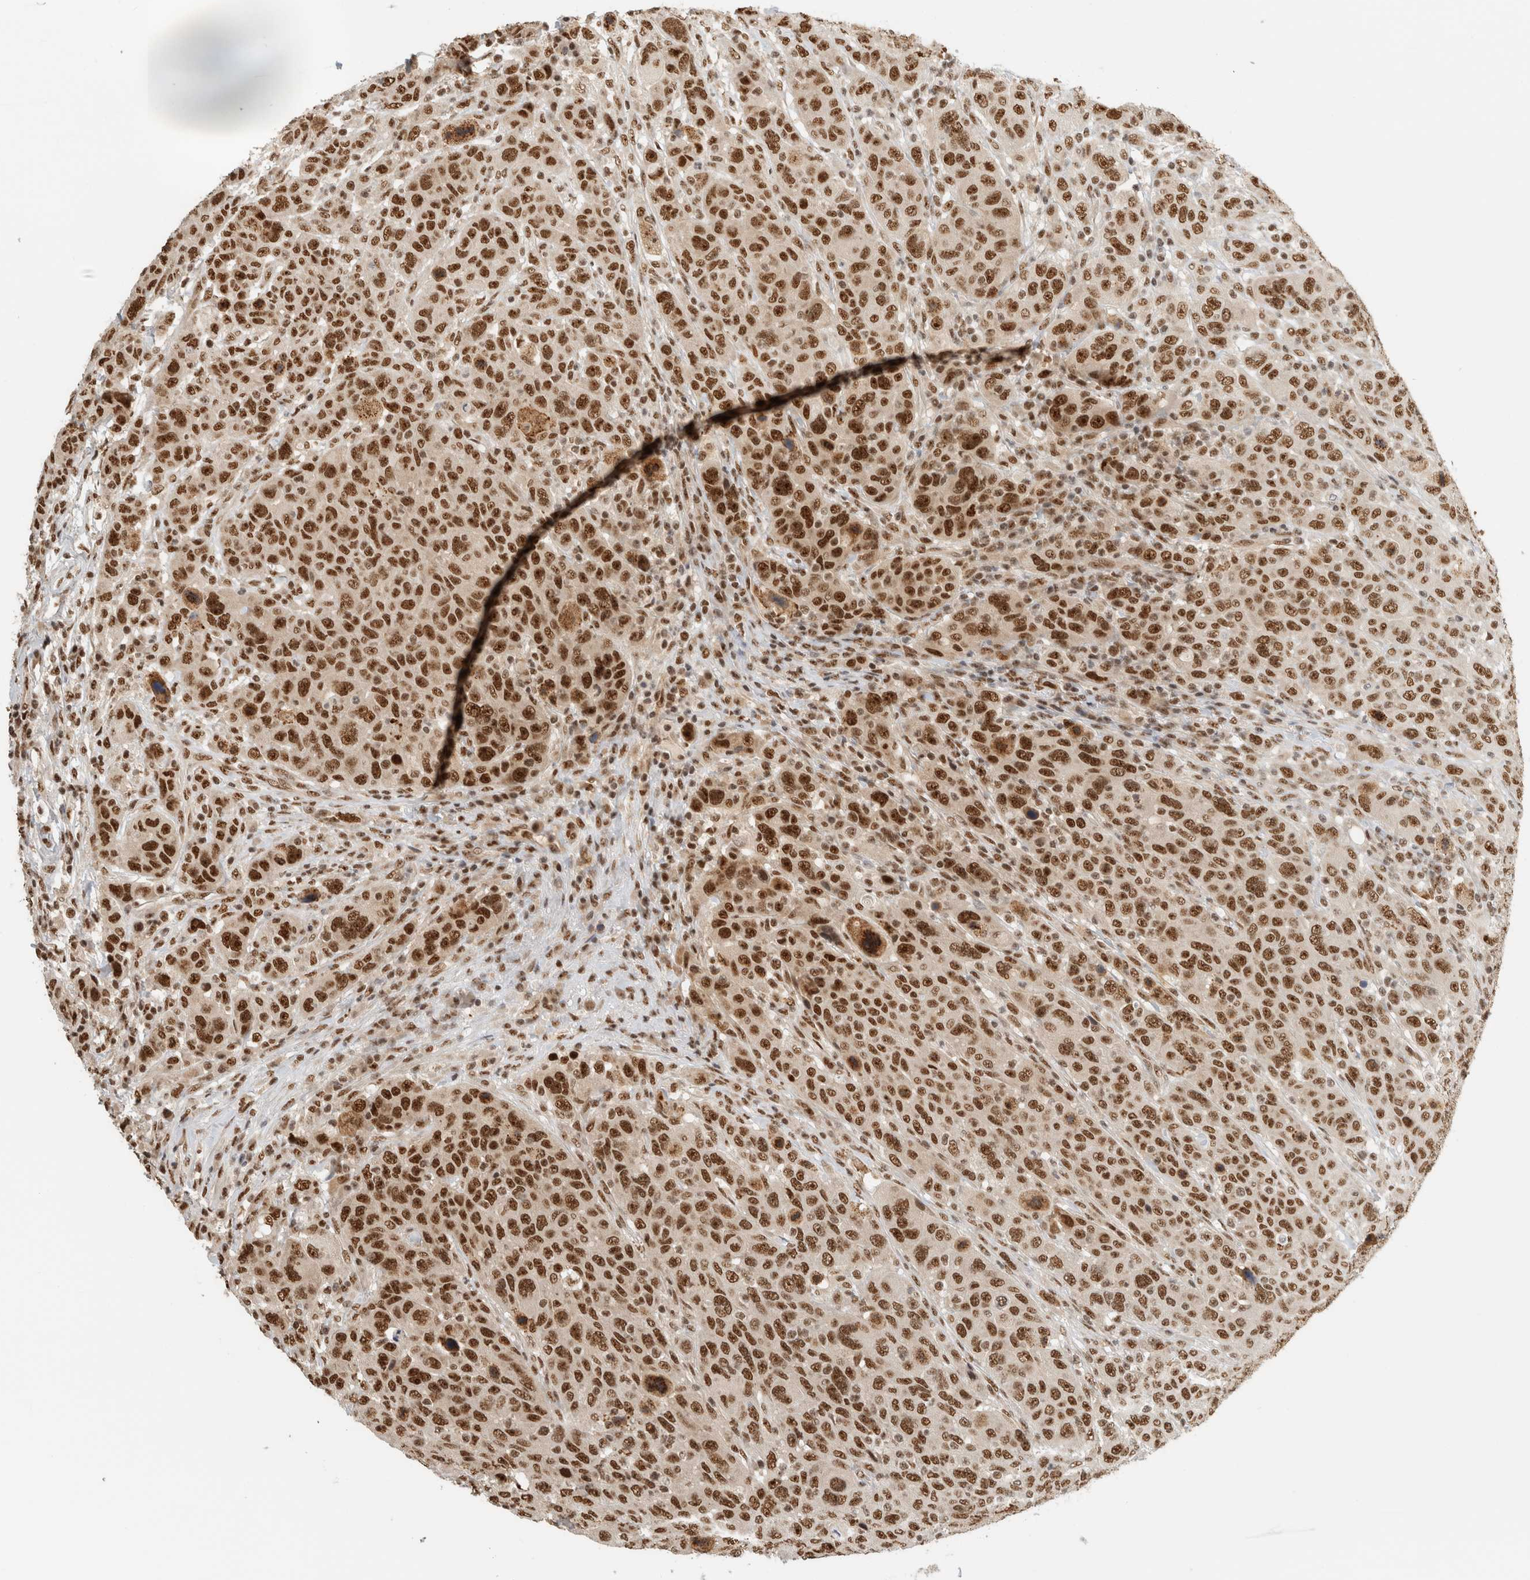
{"staining": {"intensity": "strong", "quantity": ">75%", "location": "nuclear"}, "tissue": "breast cancer", "cell_type": "Tumor cells", "image_type": "cancer", "snomed": [{"axis": "morphology", "description": "Duct carcinoma"}, {"axis": "topography", "description": "Breast"}], "caption": "High-power microscopy captured an immunohistochemistry (IHC) histopathology image of breast infiltrating ductal carcinoma, revealing strong nuclear expression in approximately >75% of tumor cells.", "gene": "EBNA1BP2", "patient": {"sex": "female", "age": 37}}